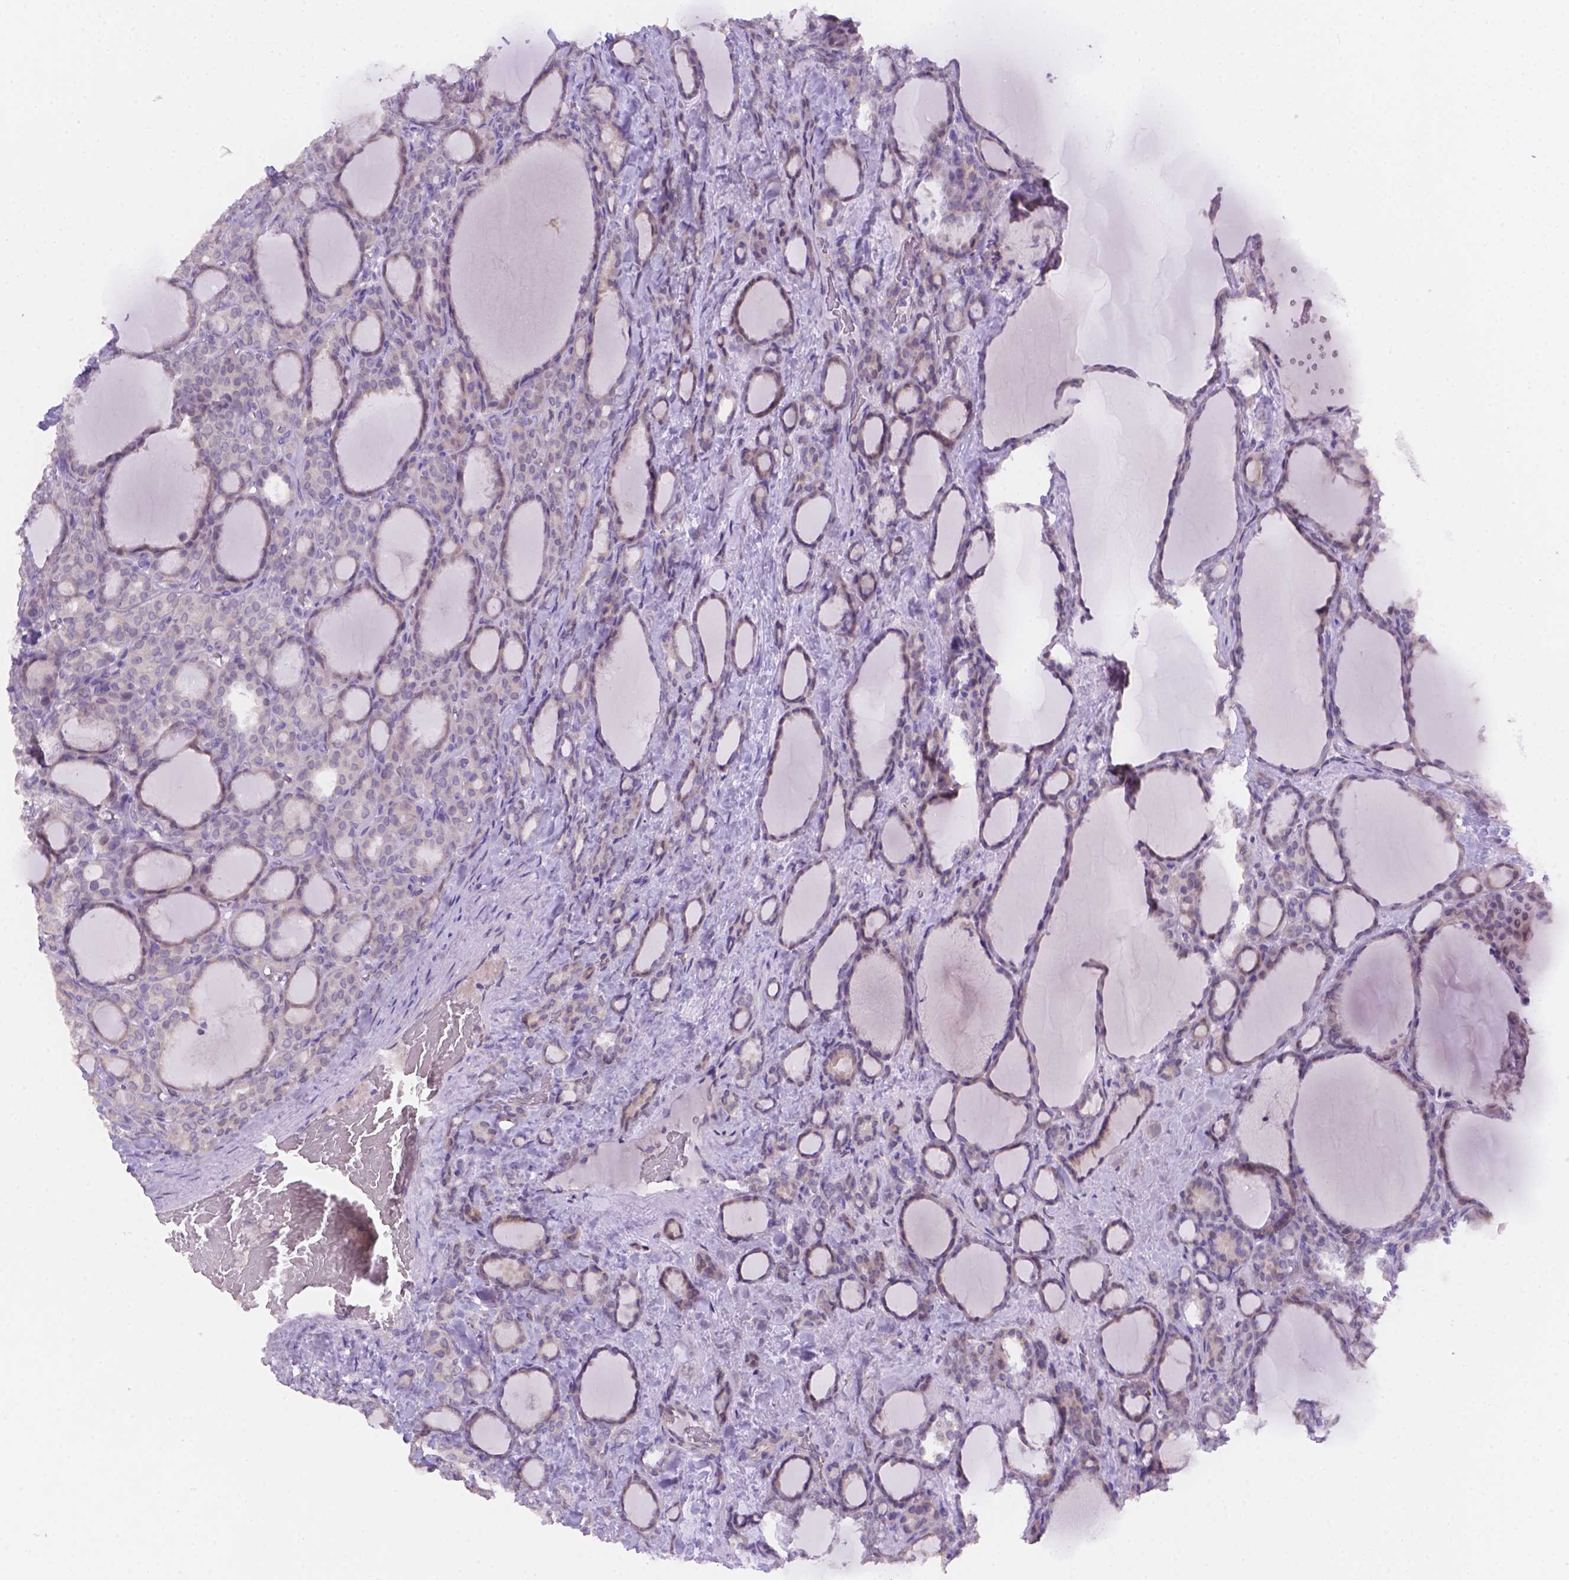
{"staining": {"intensity": "negative", "quantity": "none", "location": "none"}, "tissue": "thyroid cancer", "cell_type": "Tumor cells", "image_type": "cancer", "snomed": [{"axis": "morphology", "description": "Normal tissue, NOS"}, {"axis": "morphology", "description": "Follicular adenoma carcinoma, NOS"}, {"axis": "topography", "description": "Thyroid gland"}], "caption": "Follicular adenoma carcinoma (thyroid) stained for a protein using IHC demonstrates no positivity tumor cells.", "gene": "CD96", "patient": {"sex": "female", "age": 31}}